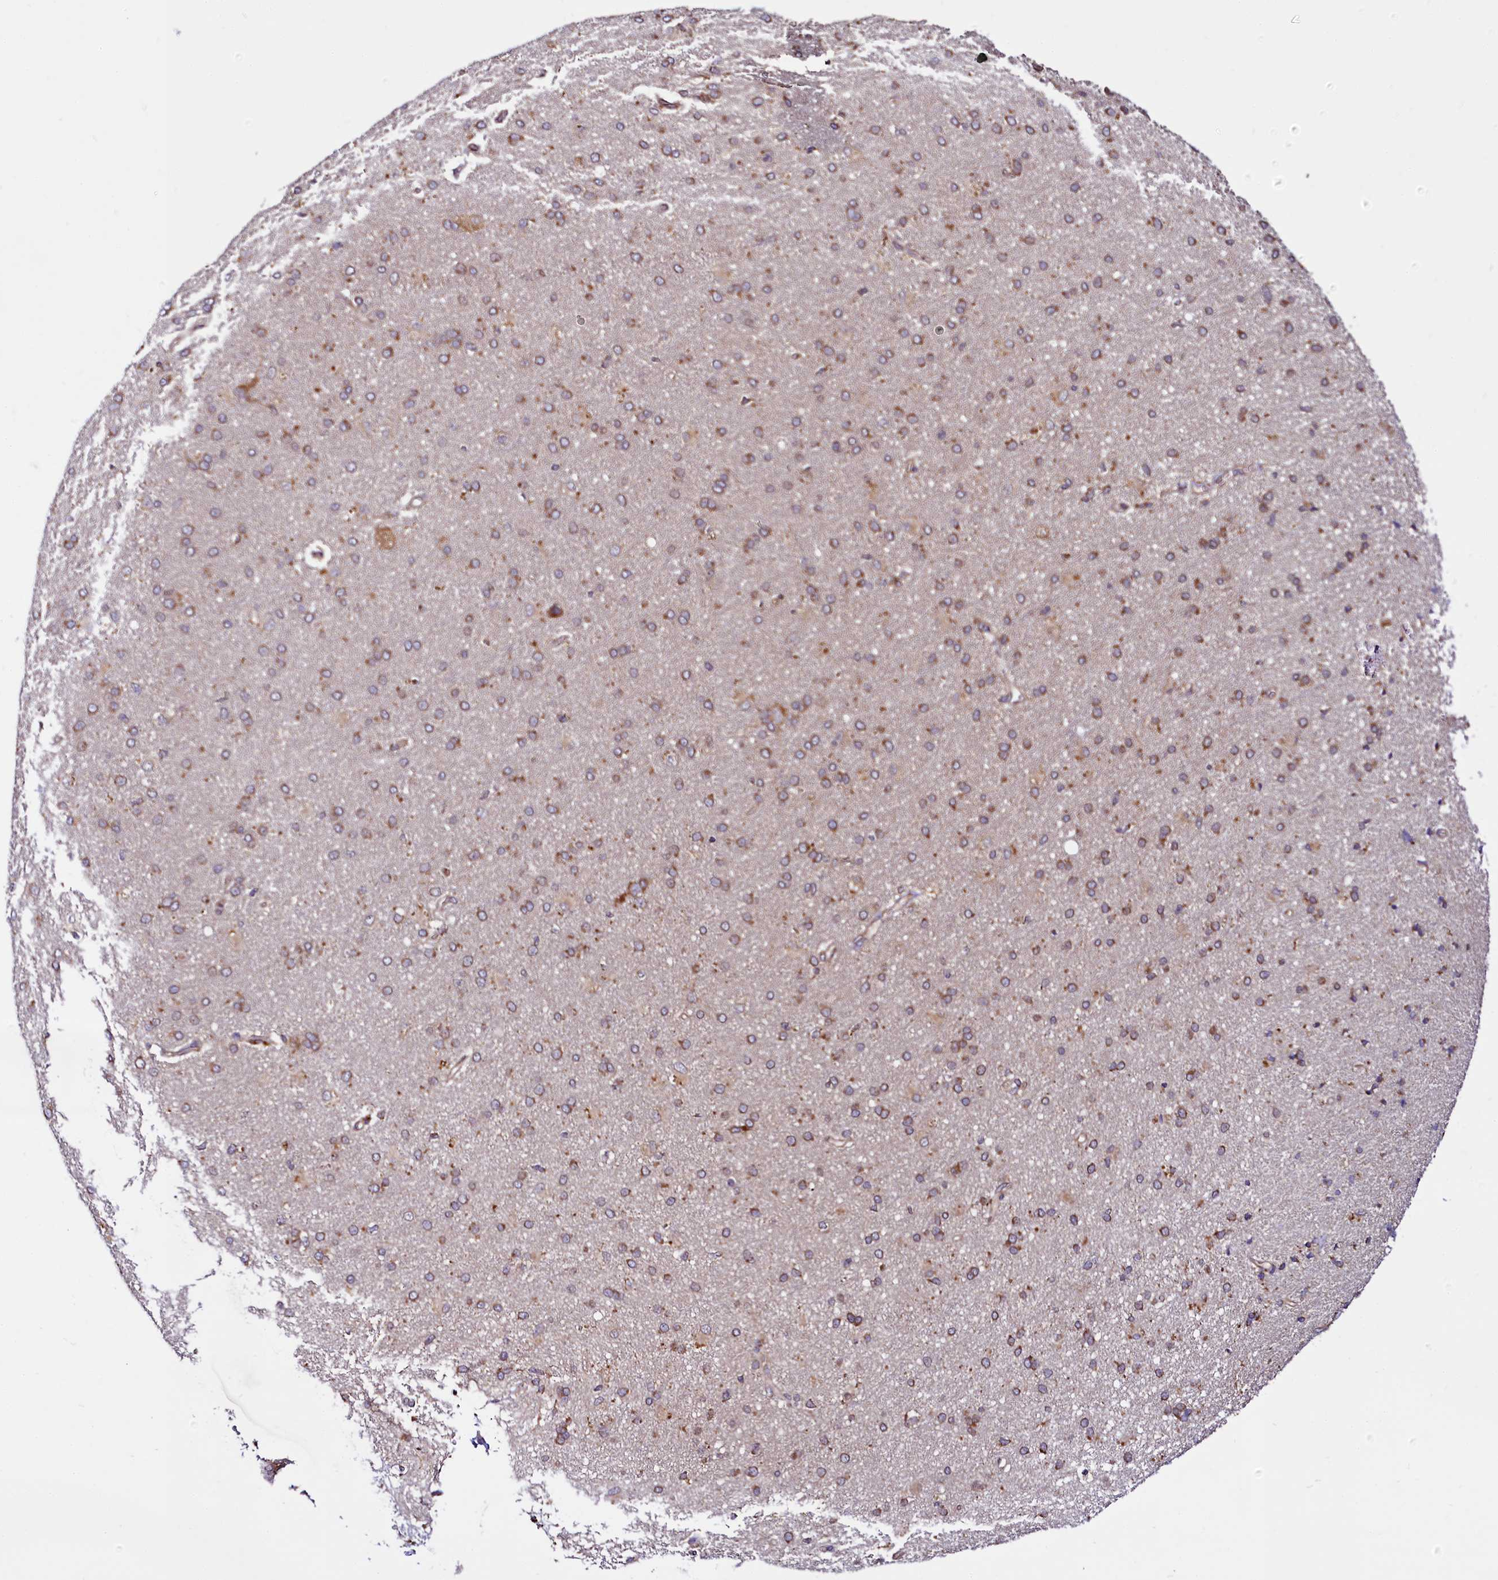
{"staining": {"intensity": "weak", "quantity": "25%-75%", "location": "cytoplasmic/membranous"}, "tissue": "cerebral cortex", "cell_type": "Endothelial cells", "image_type": "normal", "snomed": [{"axis": "morphology", "description": "Normal tissue, NOS"}, {"axis": "topography", "description": "Cerebral cortex"}], "caption": "Brown immunohistochemical staining in normal cerebral cortex reveals weak cytoplasmic/membranous positivity in approximately 25%-75% of endothelial cells.", "gene": "UFM1", "patient": {"sex": "male", "age": 62}}